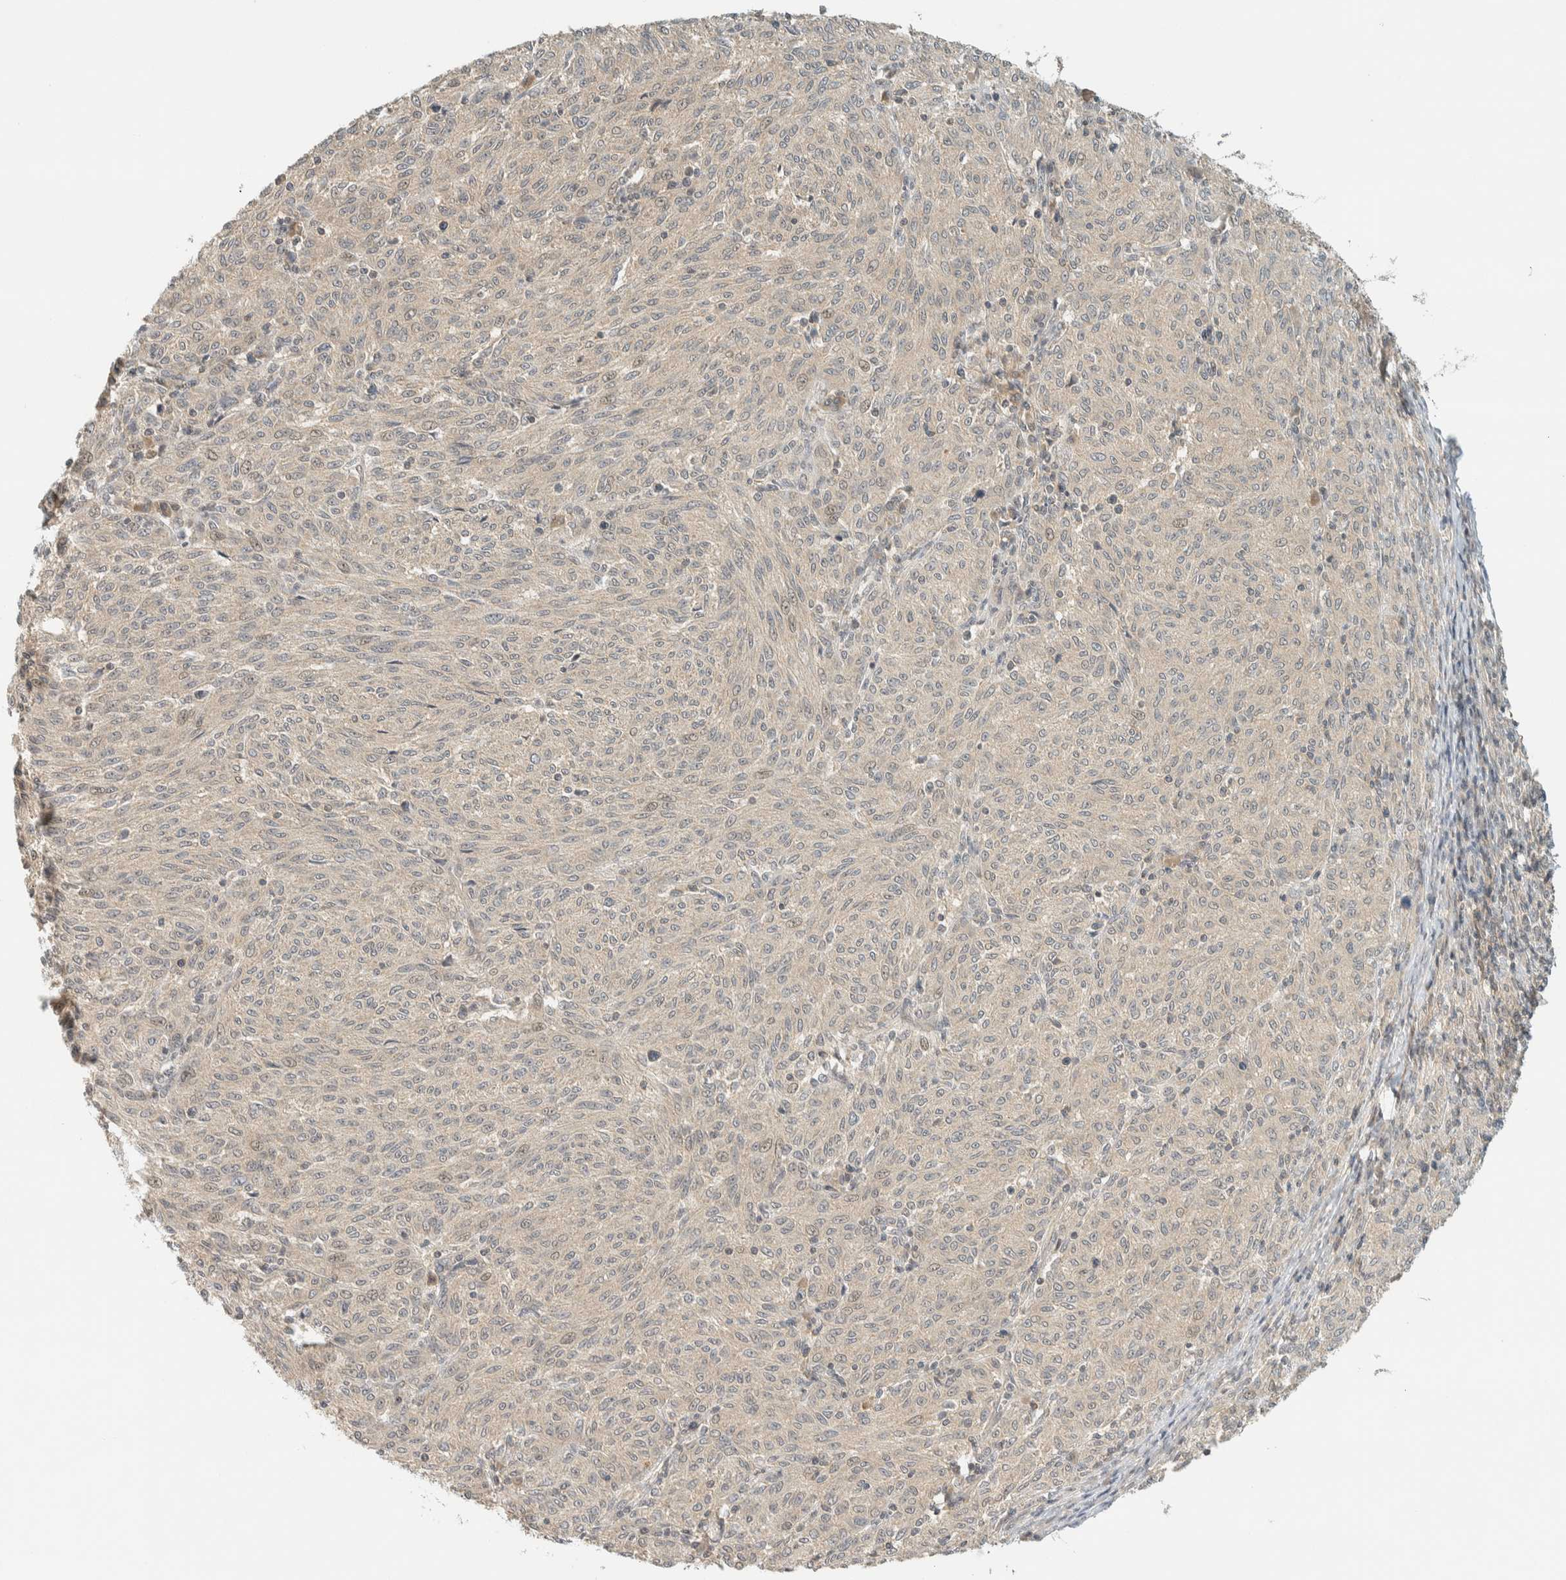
{"staining": {"intensity": "negative", "quantity": "none", "location": "none"}, "tissue": "melanoma", "cell_type": "Tumor cells", "image_type": "cancer", "snomed": [{"axis": "morphology", "description": "Malignant melanoma, NOS"}, {"axis": "topography", "description": "Skin"}], "caption": "A micrograph of melanoma stained for a protein exhibits no brown staining in tumor cells.", "gene": "KIFAP3", "patient": {"sex": "female", "age": 72}}